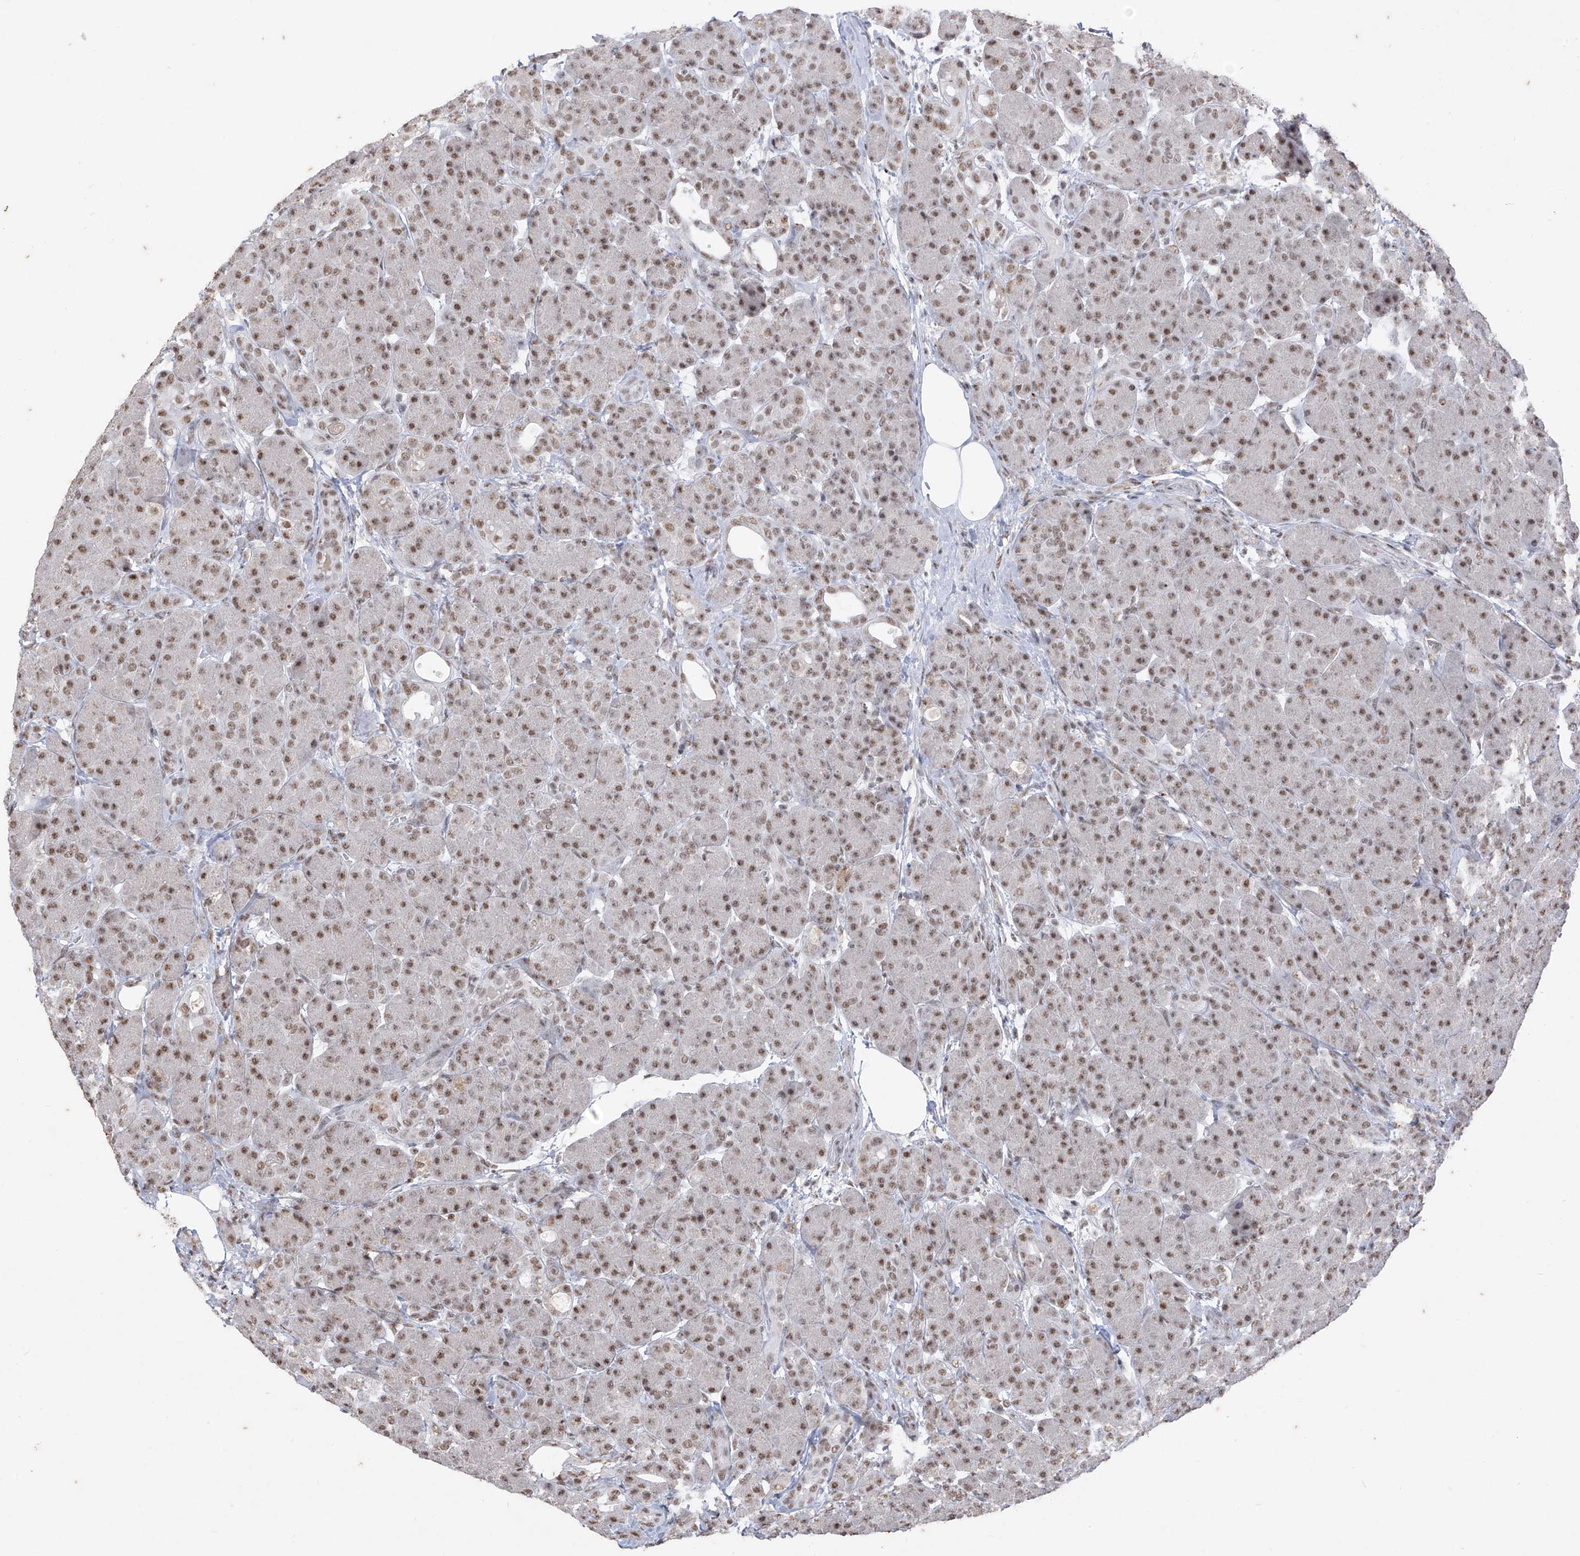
{"staining": {"intensity": "moderate", "quantity": "25%-75%", "location": "nuclear"}, "tissue": "pancreas", "cell_type": "Exocrine glandular cells", "image_type": "normal", "snomed": [{"axis": "morphology", "description": "Normal tissue, NOS"}, {"axis": "topography", "description": "Pancreas"}], "caption": "Immunohistochemistry (IHC) photomicrograph of unremarkable pancreas stained for a protein (brown), which demonstrates medium levels of moderate nuclear staining in approximately 25%-75% of exocrine glandular cells.", "gene": "TFEC", "patient": {"sex": "male", "age": 63}}